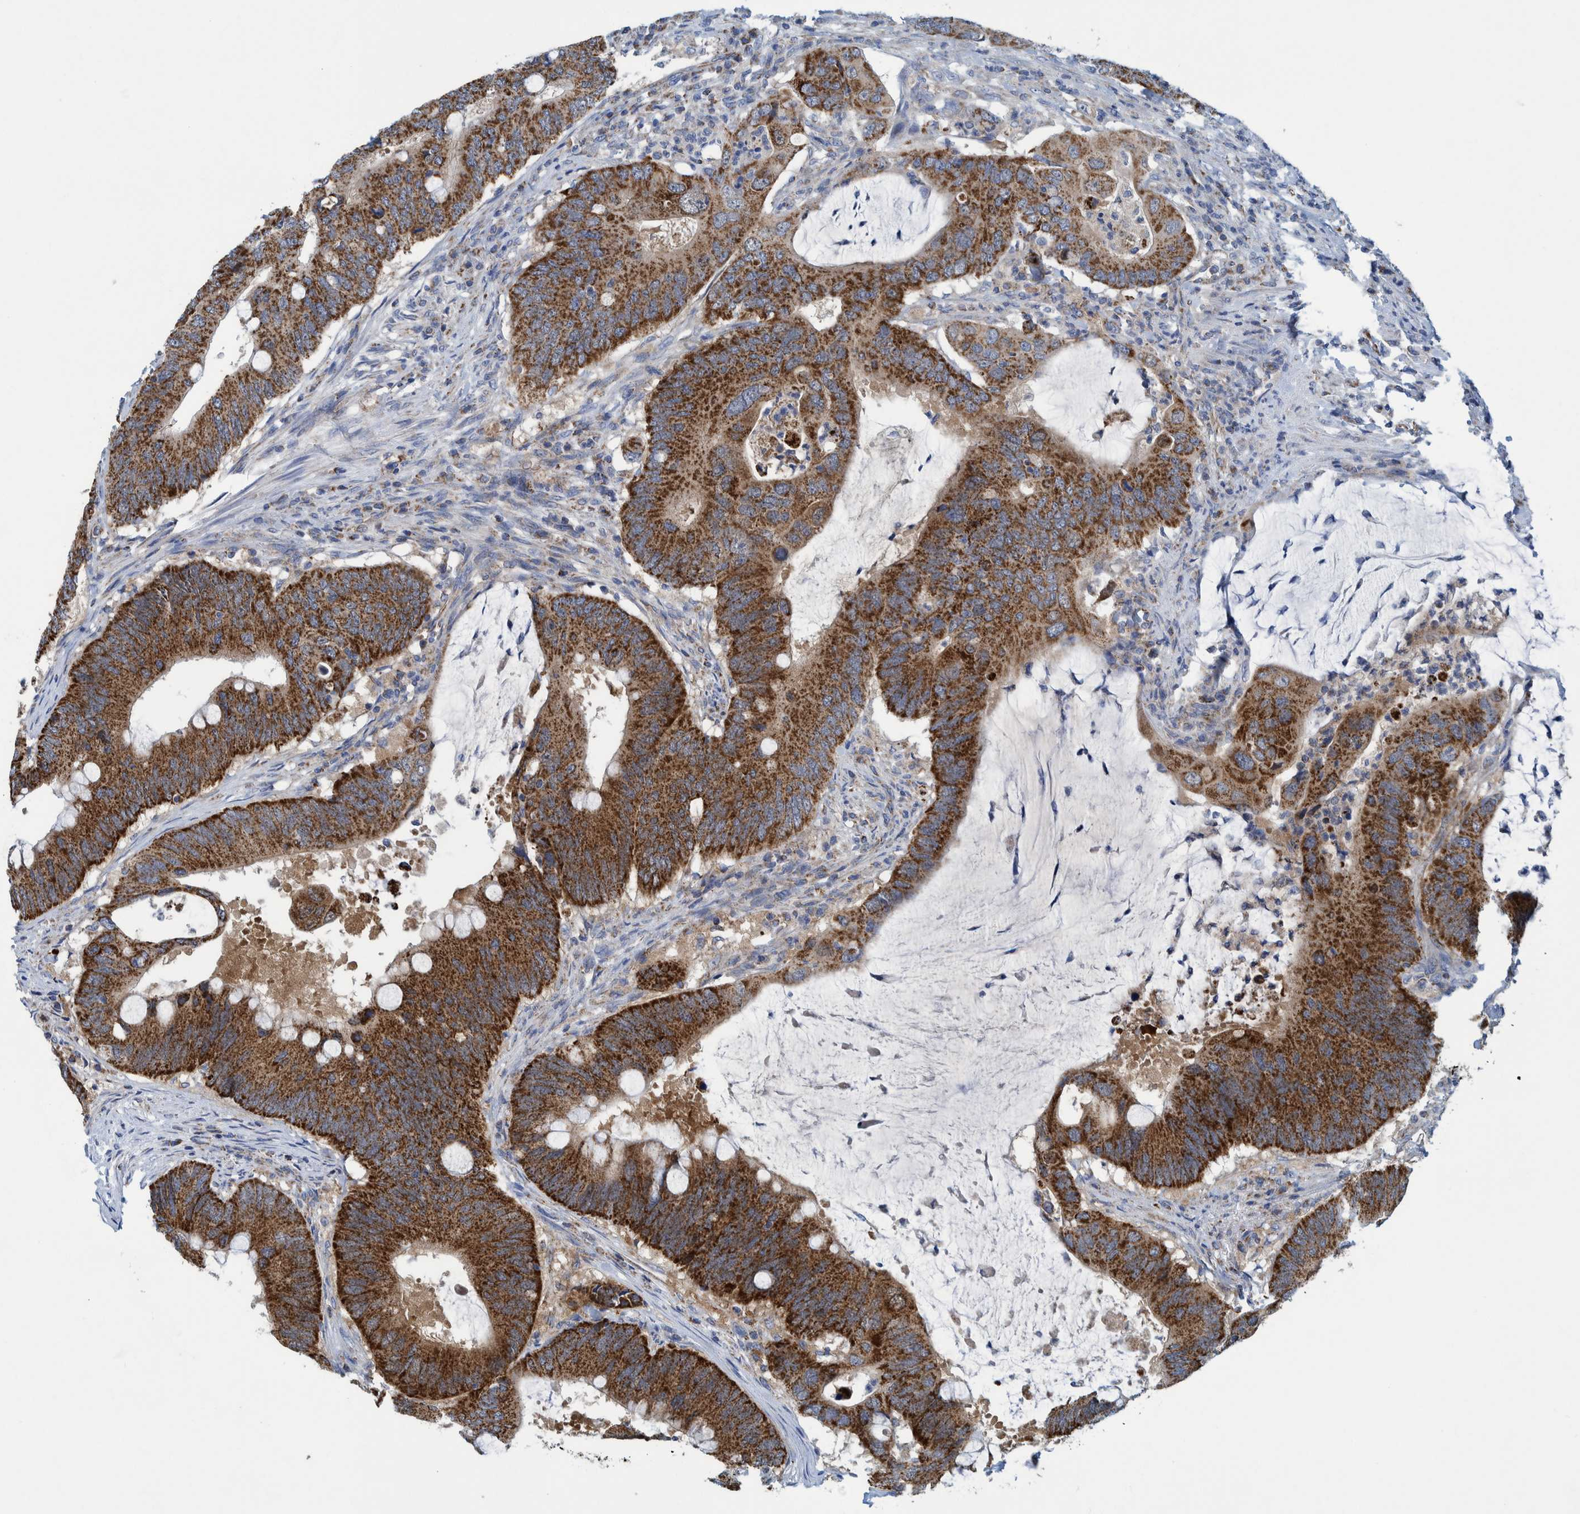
{"staining": {"intensity": "strong", "quantity": ">75%", "location": "cytoplasmic/membranous"}, "tissue": "colorectal cancer", "cell_type": "Tumor cells", "image_type": "cancer", "snomed": [{"axis": "morphology", "description": "Adenocarcinoma, NOS"}, {"axis": "topography", "description": "Colon"}], "caption": "IHC micrograph of neoplastic tissue: human colorectal cancer stained using immunohistochemistry reveals high levels of strong protein expression localized specifically in the cytoplasmic/membranous of tumor cells, appearing as a cytoplasmic/membranous brown color.", "gene": "MRPS7", "patient": {"sex": "male", "age": 71}}